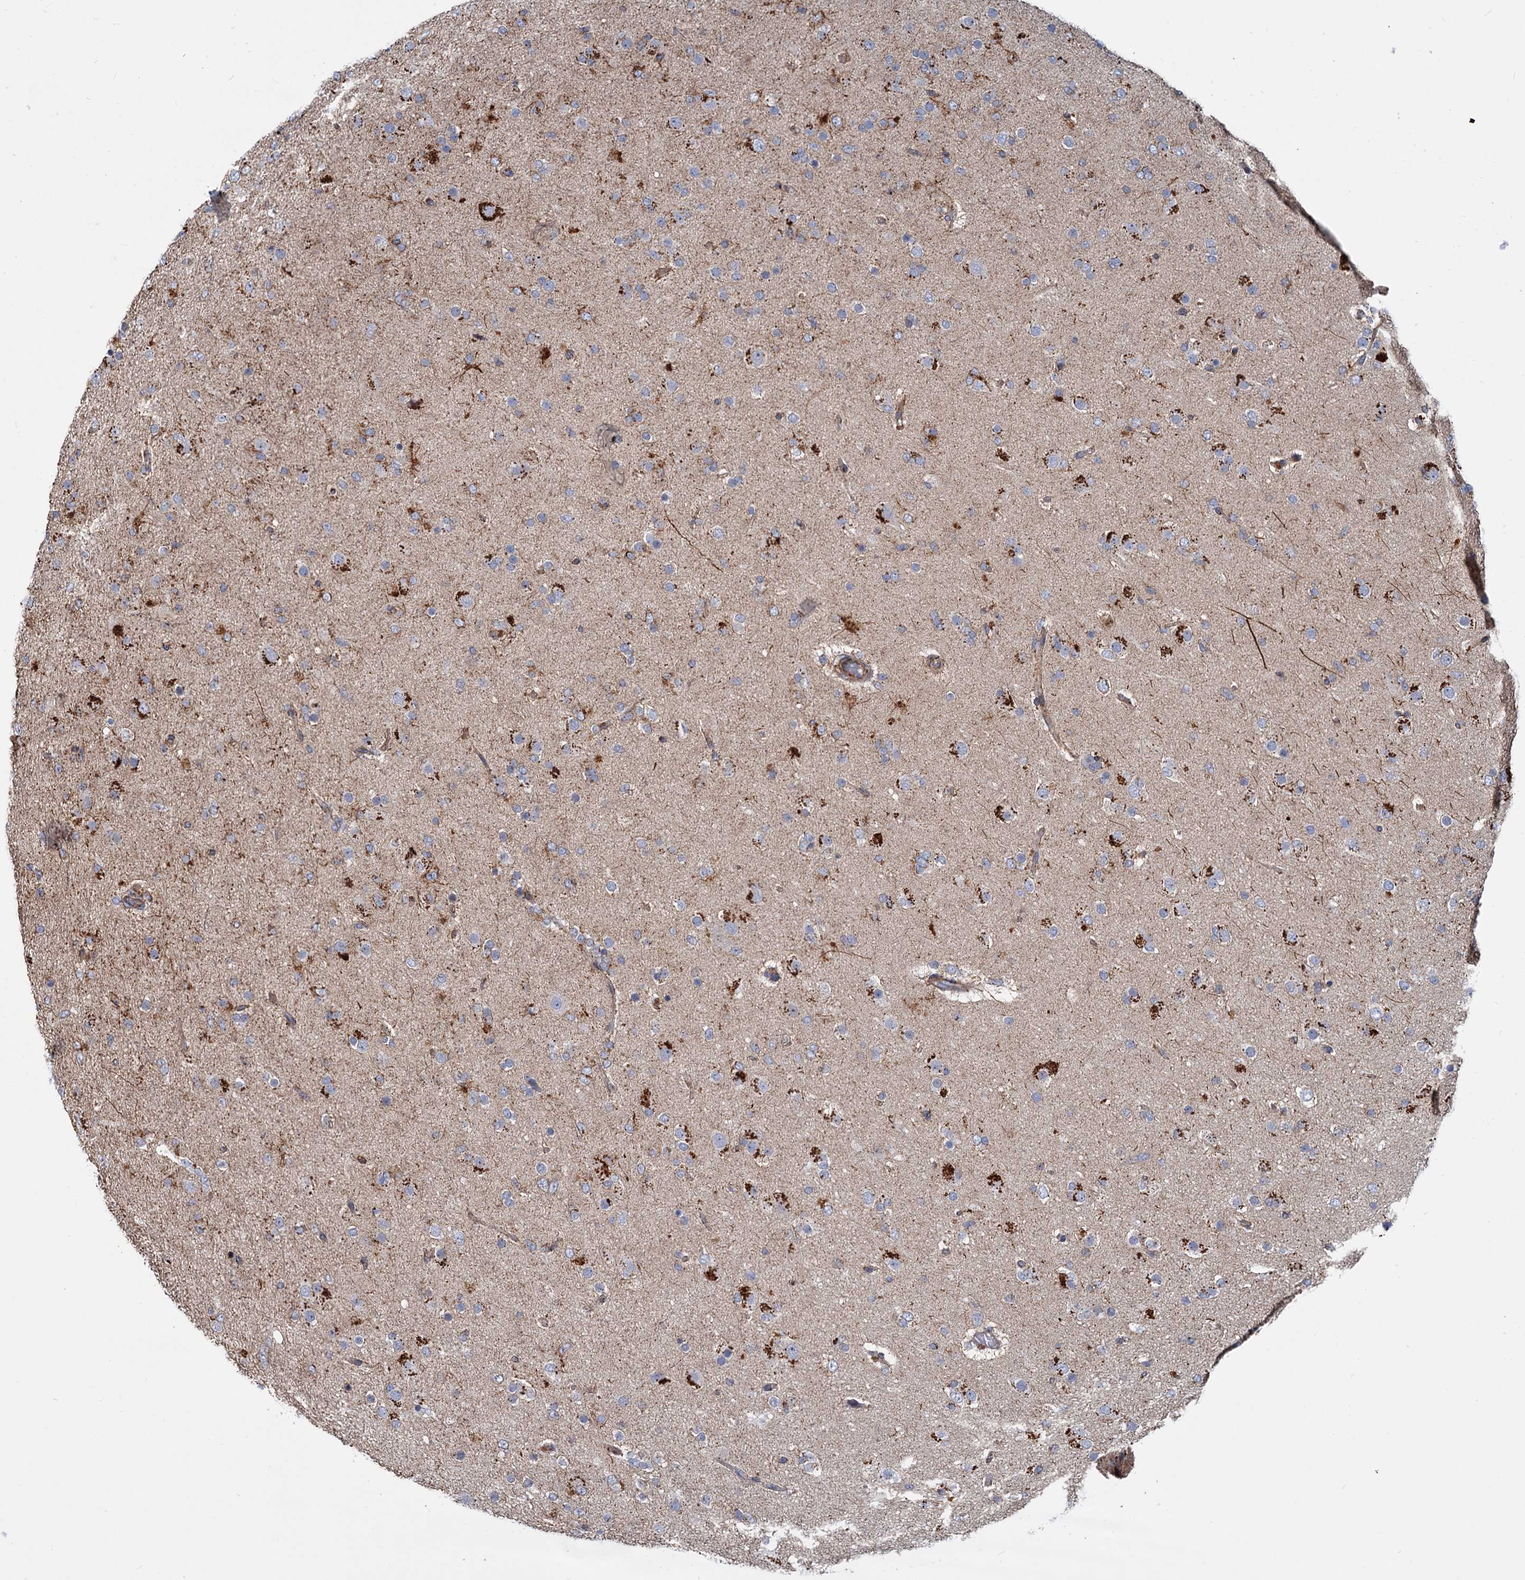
{"staining": {"intensity": "moderate", "quantity": "<25%", "location": "cytoplasmic/membranous"}, "tissue": "glioma", "cell_type": "Tumor cells", "image_type": "cancer", "snomed": [{"axis": "morphology", "description": "Glioma, malignant, Low grade"}, {"axis": "topography", "description": "Brain"}], "caption": "Brown immunohistochemical staining in human low-grade glioma (malignant) shows moderate cytoplasmic/membranous expression in about <25% of tumor cells.", "gene": "PSEN1", "patient": {"sex": "male", "age": 65}}